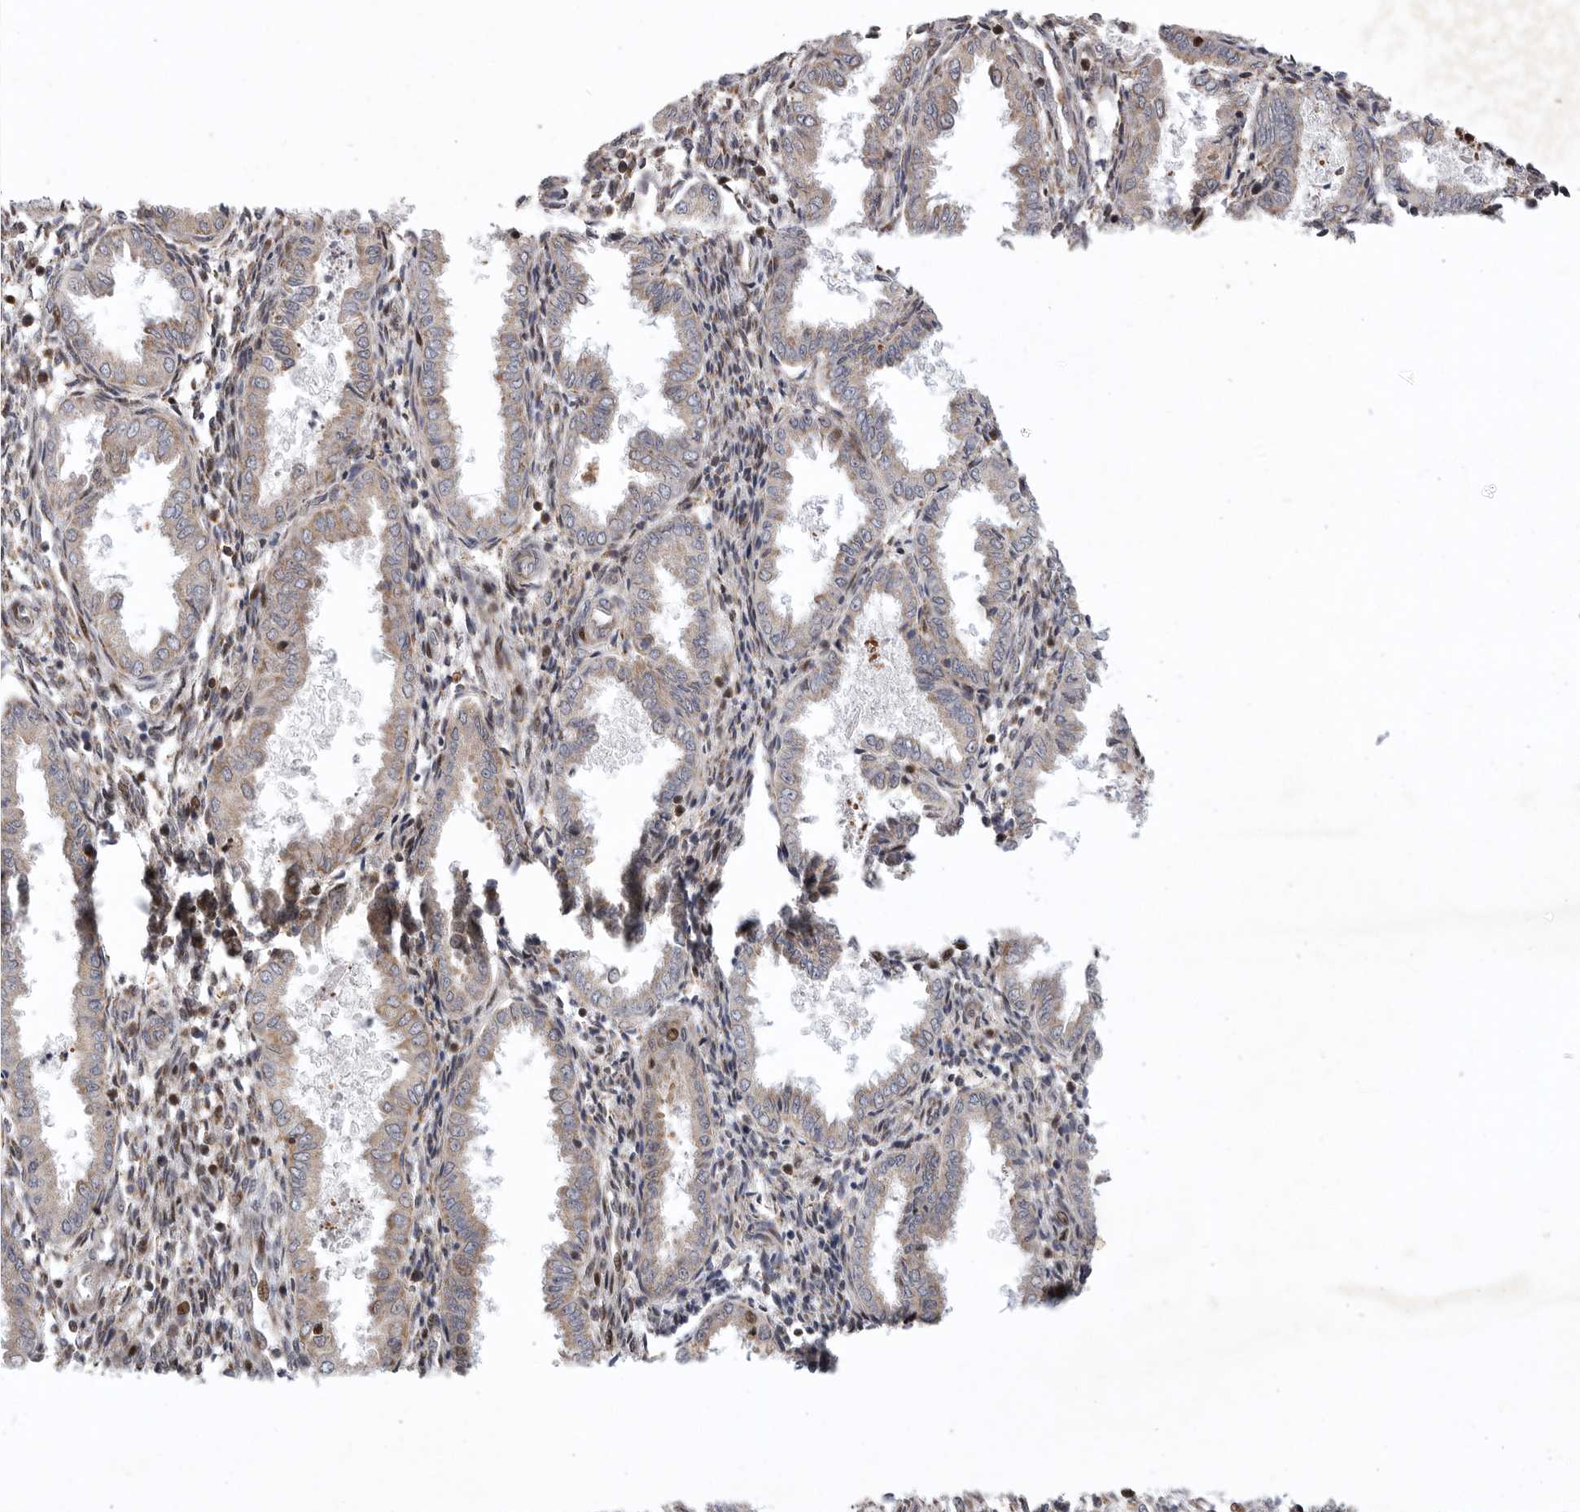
{"staining": {"intensity": "moderate", "quantity": "<25%", "location": "cytoplasmic/membranous"}, "tissue": "endometrium", "cell_type": "Cells in endometrial stroma", "image_type": "normal", "snomed": [{"axis": "morphology", "description": "Normal tissue, NOS"}, {"axis": "topography", "description": "Endometrium"}], "caption": "Immunohistochemical staining of benign endometrium demonstrates low levels of moderate cytoplasmic/membranous expression in about <25% of cells in endometrial stroma. Immunohistochemistry stains the protein of interest in brown and the nuclei are stained blue.", "gene": "MPZL1", "patient": {"sex": "female", "age": 33}}